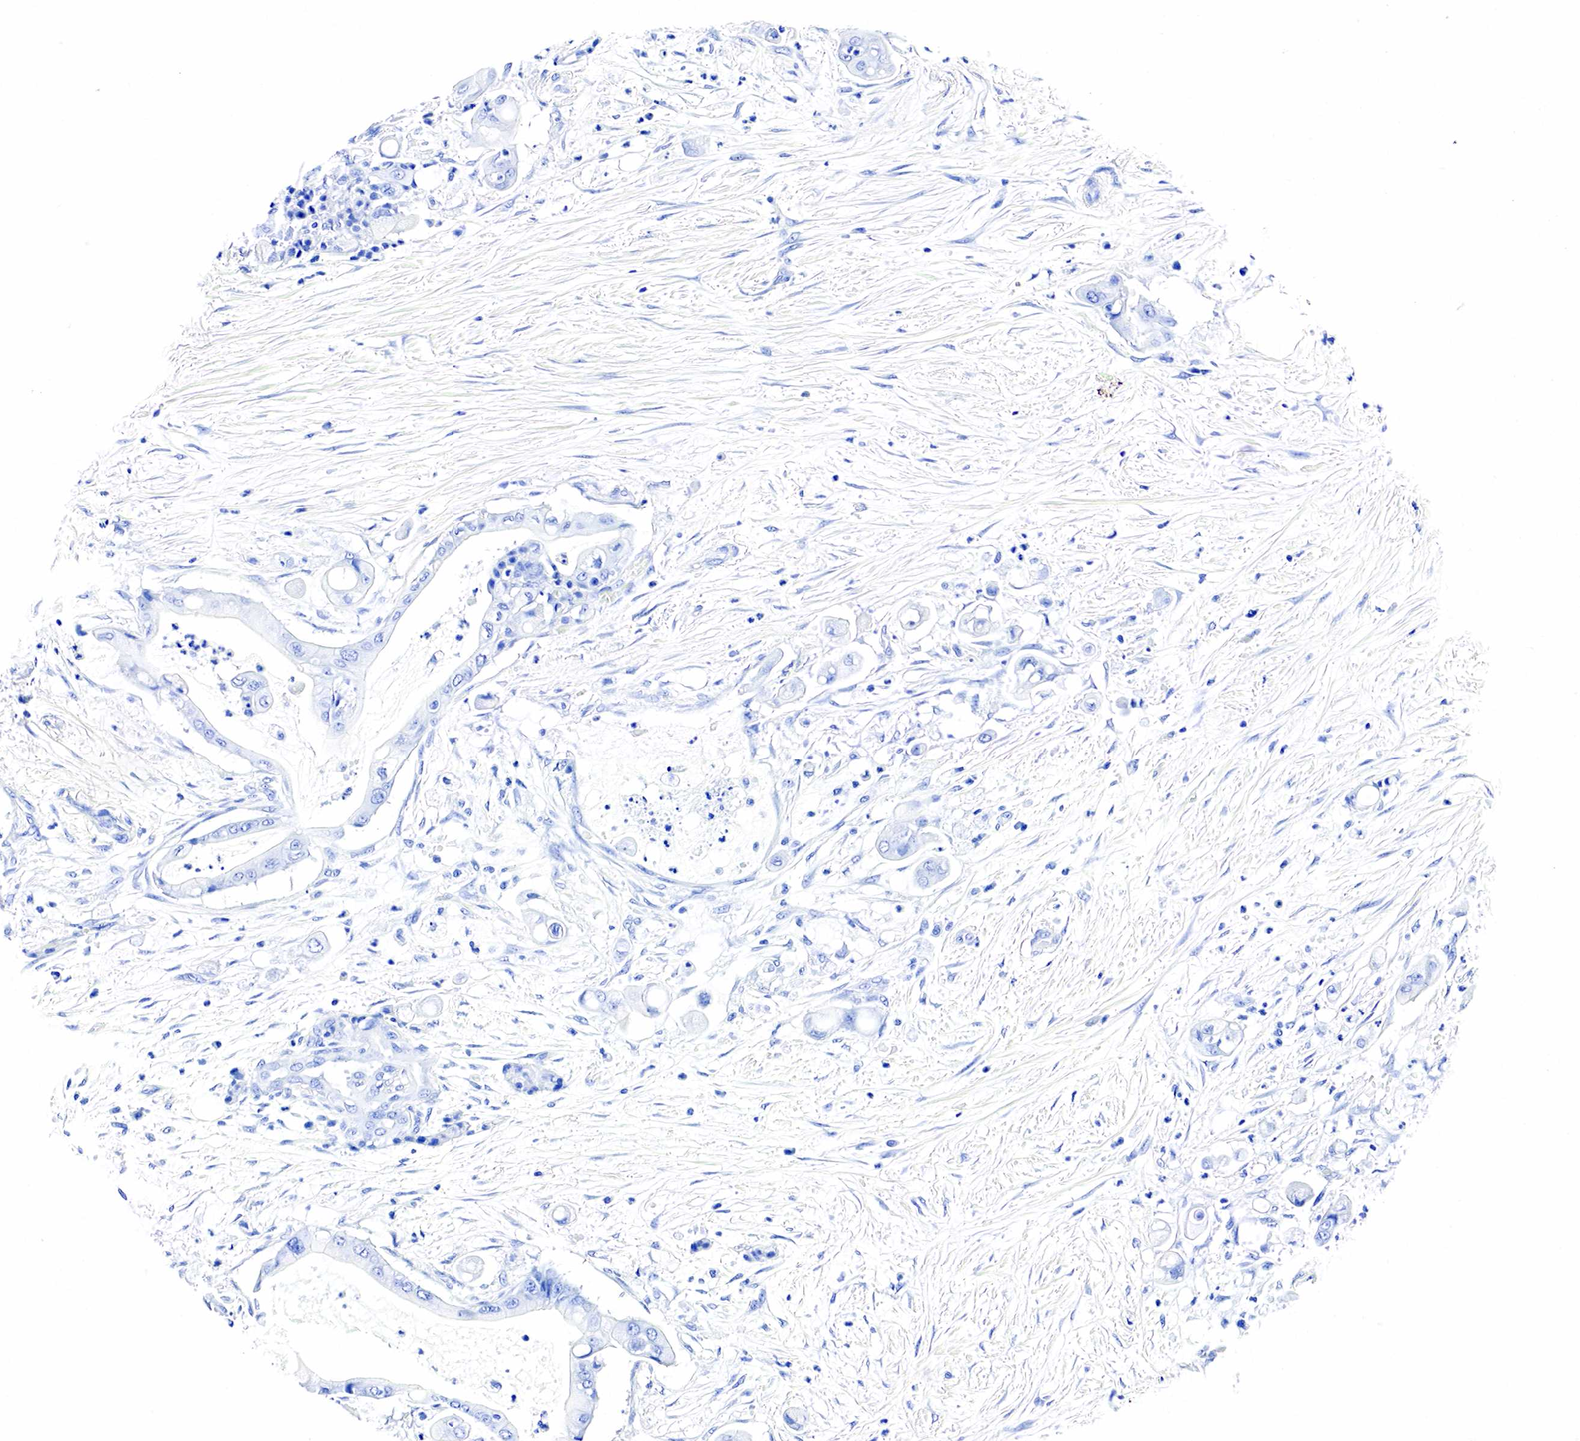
{"staining": {"intensity": "negative", "quantity": "none", "location": "none"}, "tissue": "pancreatic cancer", "cell_type": "Tumor cells", "image_type": "cancer", "snomed": [{"axis": "morphology", "description": "Adenocarcinoma, NOS"}, {"axis": "topography", "description": "Pancreas"}], "caption": "Image shows no significant protein expression in tumor cells of pancreatic adenocarcinoma. The staining was performed using DAB (3,3'-diaminobenzidine) to visualize the protein expression in brown, while the nuclei were stained in blue with hematoxylin (Magnification: 20x).", "gene": "ACP3", "patient": {"sex": "male", "age": 58}}